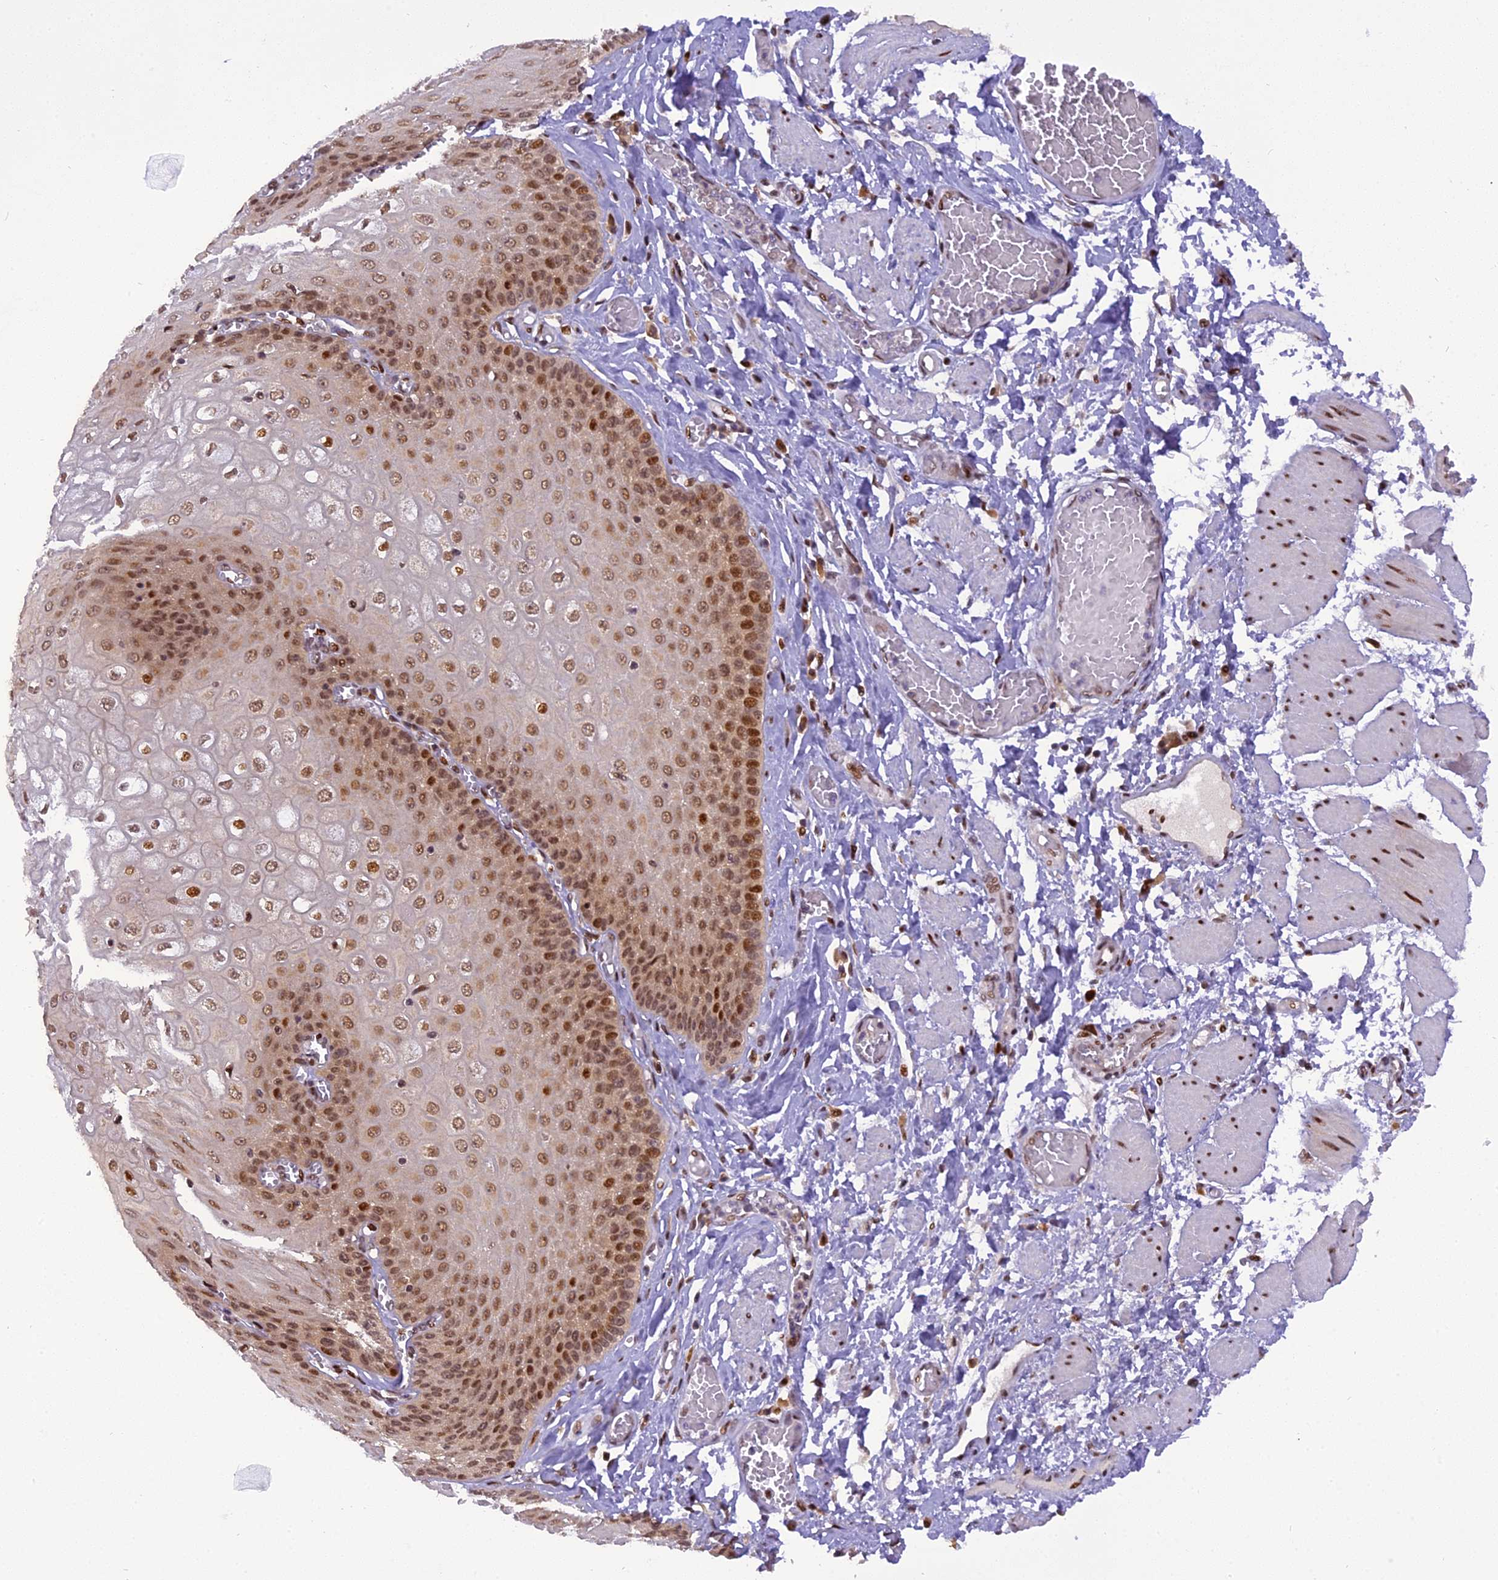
{"staining": {"intensity": "strong", "quantity": ">75%", "location": "nuclear"}, "tissue": "esophagus", "cell_type": "Squamous epithelial cells", "image_type": "normal", "snomed": [{"axis": "morphology", "description": "Normal tissue, NOS"}, {"axis": "topography", "description": "Esophagus"}], "caption": "Immunohistochemistry histopathology image of normal esophagus: esophagus stained using IHC reveals high levels of strong protein expression localized specifically in the nuclear of squamous epithelial cells, appearing as a nuclear brown color.", "gene": "RABGGTA", "patient": {"sex": "male", "age": 60}}